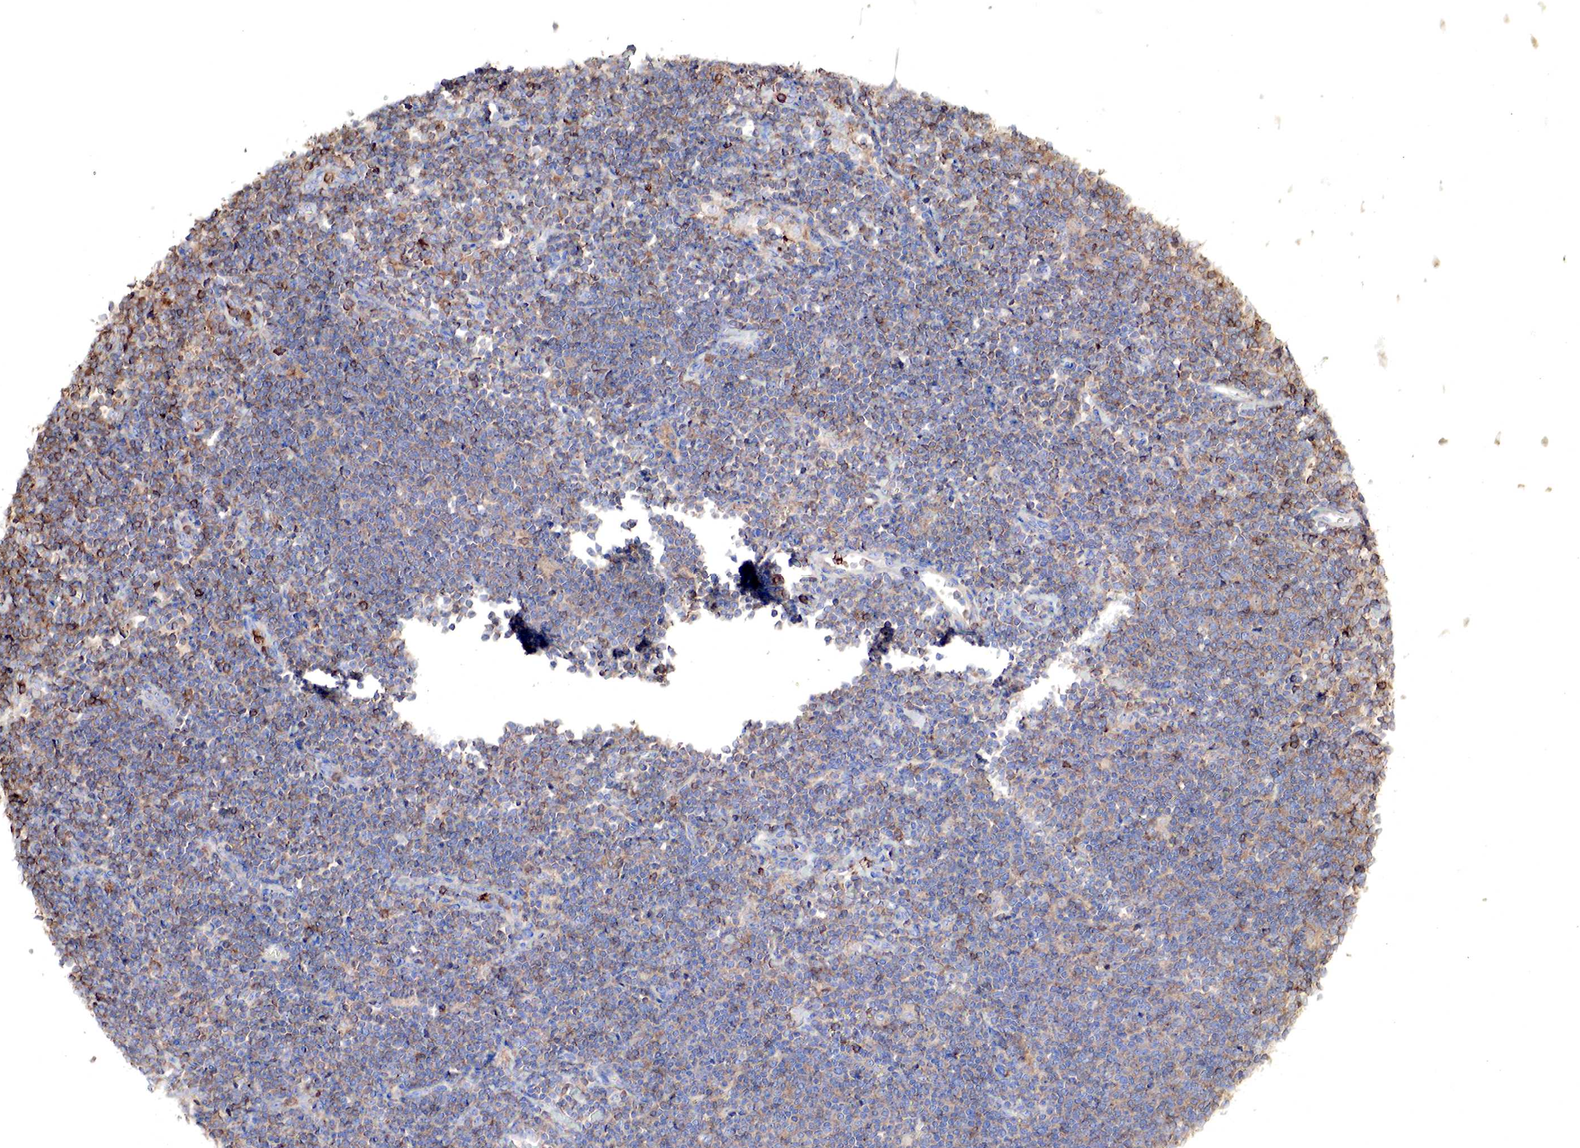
{"staining": {"intensity": "weak", "quantity": ">75%", "location": "cytoplasmic/membranous"}, "tissue": "lymphoma", "cell_type": "Tumor cells", "image_type": "cancer", "snomed": [{"axis": "morphology", "description": "Malignant lymphoma, non-Hodgkin's type, Low grade"}, {"axis": "topography", "description": "Lymph node"}], "caption": "A low amount of weak cytoplasmic/membranous staining is seen in about >75% of tumor cells in lymphoma tissue.", "gene": "G6PD", "patient": {"sex": "male", "age": 65}}